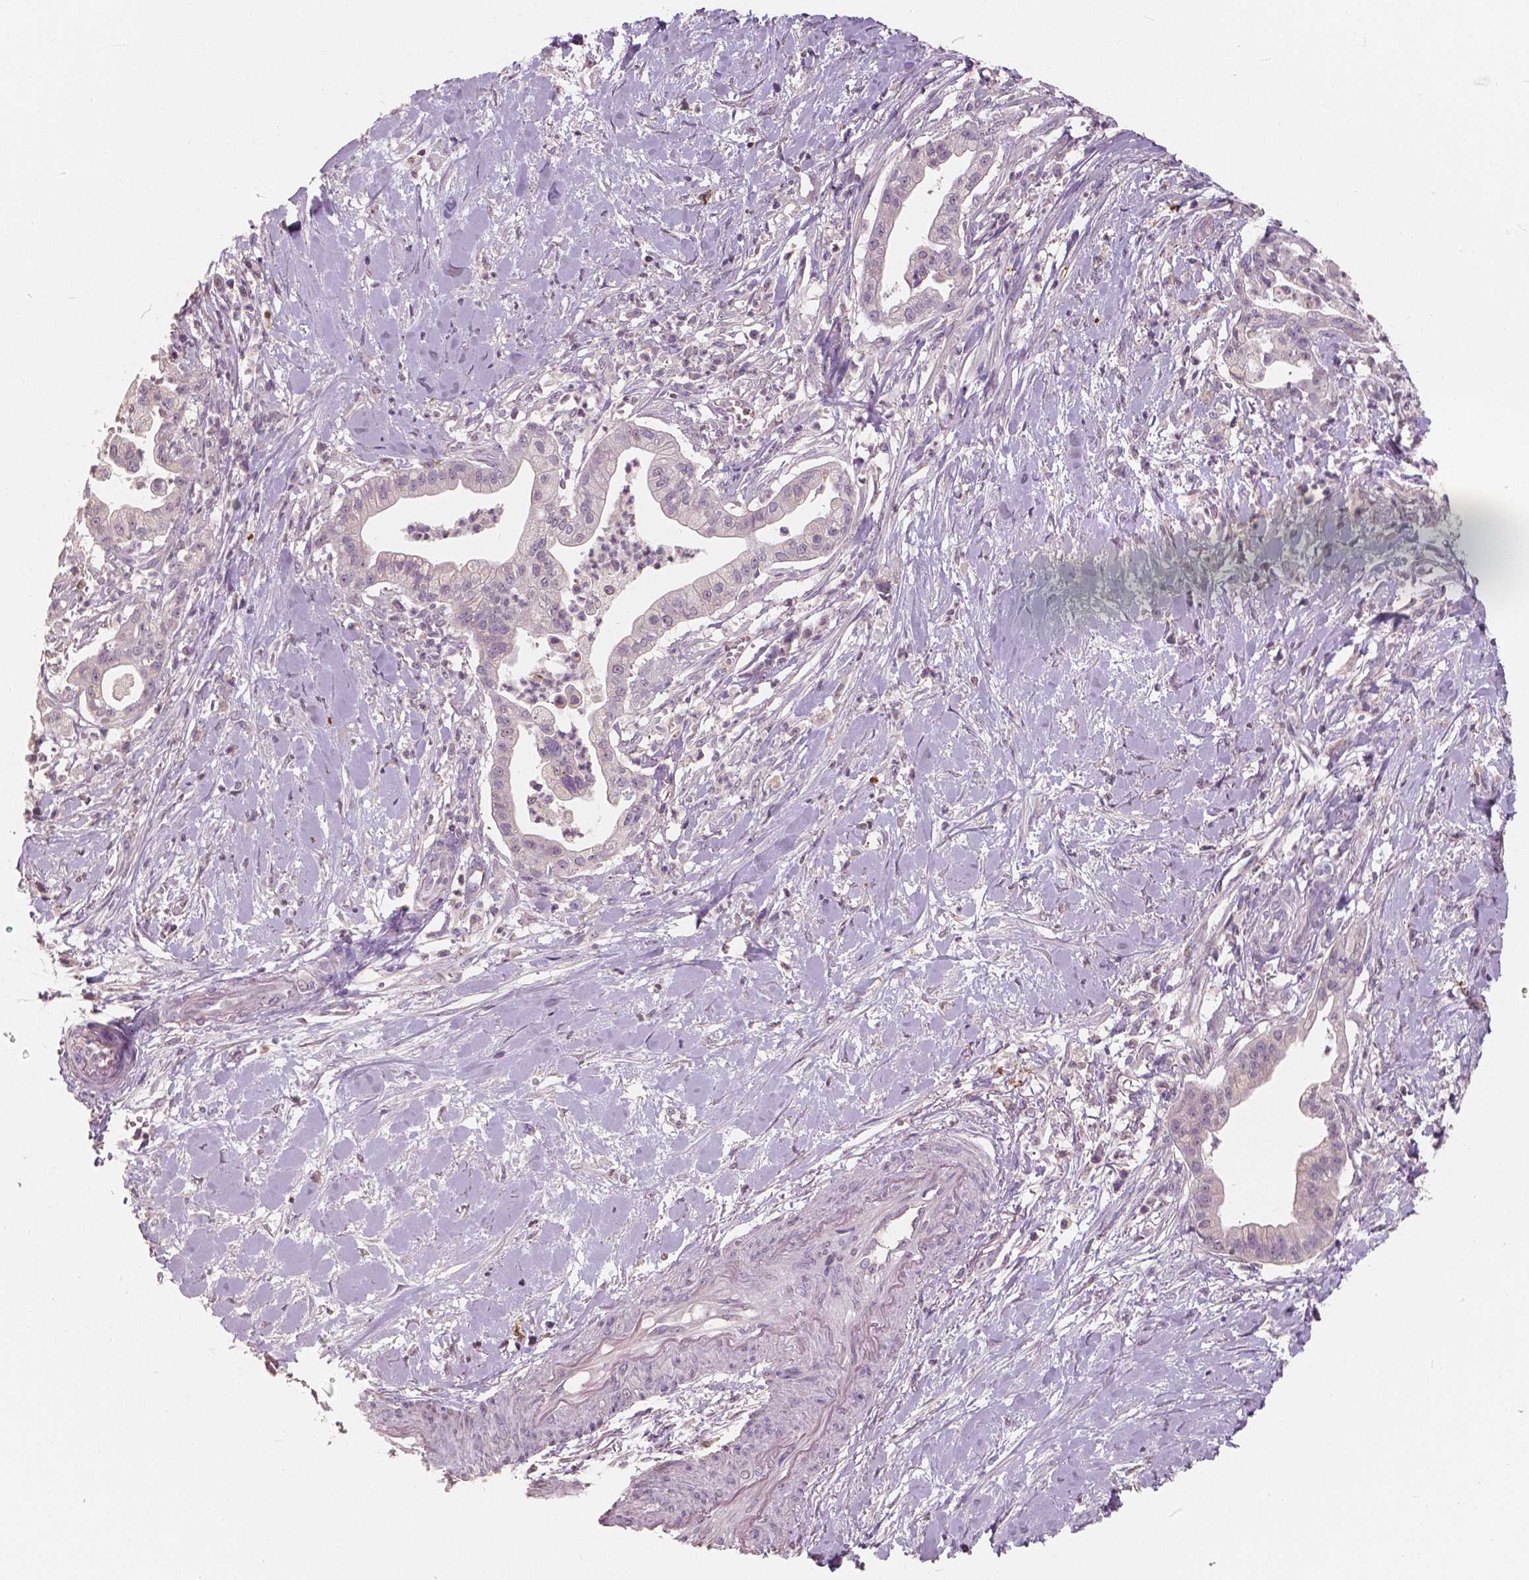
{"staining": {"intensity": "negative", "quantity": "none", "location": "none"}, "tissue": "pancreatic cancer", "cell_type": "Tumor cells", "image_type": "cancer", "snomed": [{"axis": "morphology", "description": "Normal tissue, NOS"}, {"axis": "morphology", "description": "Adenocarcinoma, NOS"}, {"axis": "topography", "description": "Lymph node"}, {"axis": "topography", "description": "Pancreas"}], "caption": "Human pancreatic cancer stained for a protein using immunohistochemistry exhibits no staining in tumor cells.", "gene": "SAT2", "patient": {"sex": "female", "age": 58}}